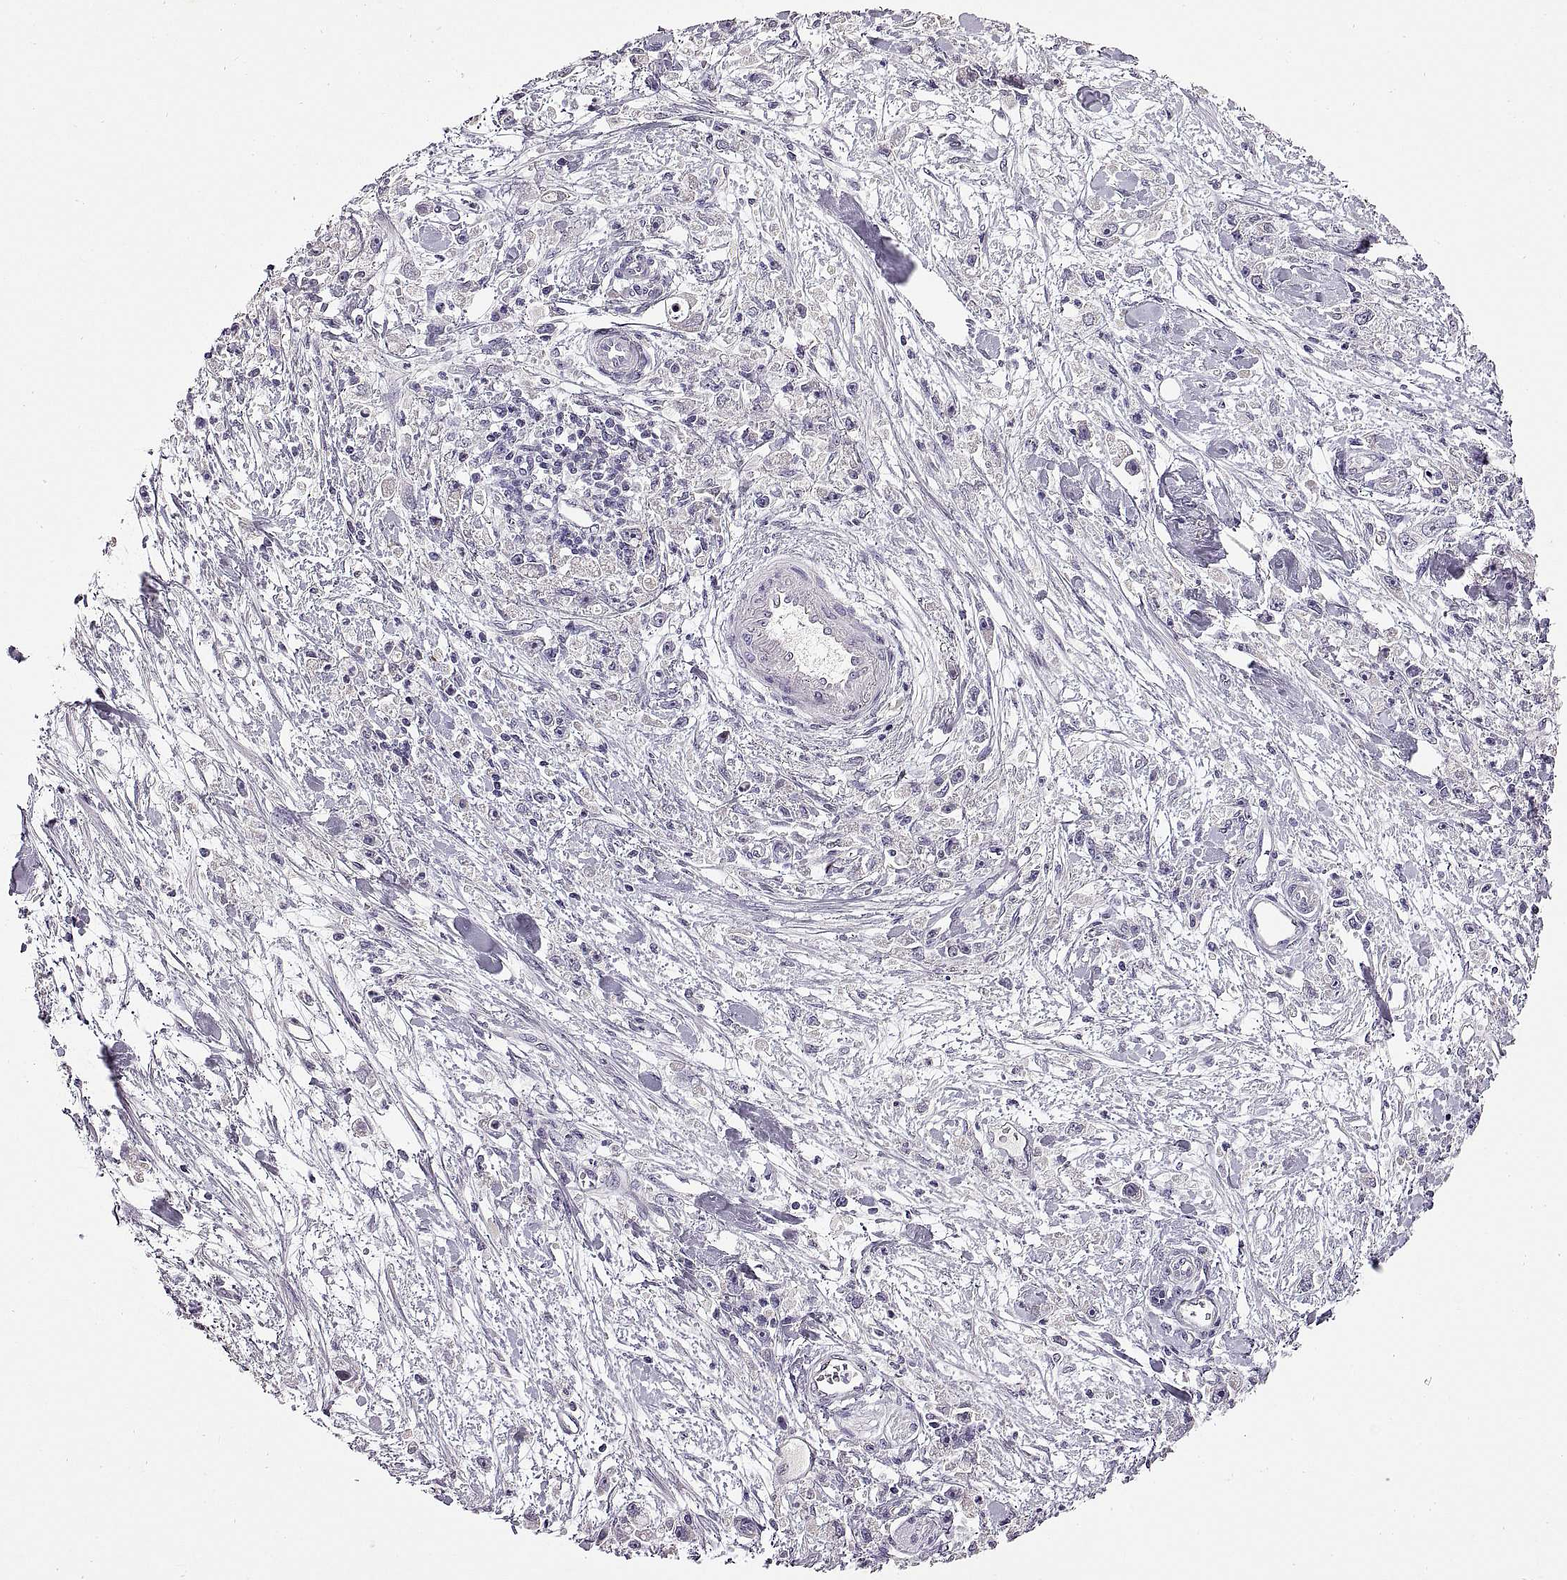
{"staining": {"intensity": "negative", "quantity": "none", "location": "none"}, "tissue": "stomach cancer", "cell_type": "Tumor cells", "image_type": "cancer", "snomed": [{"axis": "morphology", "description": "Adenocarcinoma, NOS"}, {"axis": "topography", "description": "Stomach"}], "caption": "Tumor cells are negative for protein expression in human stomach adenocarcinoma. (Stains: DAB IHC with hematoxylin counter stain, Microscopy: brightfield microscopy at high magnification).", "gene": "DEFB136", "patient": {"sex": "female", "age": 59}}